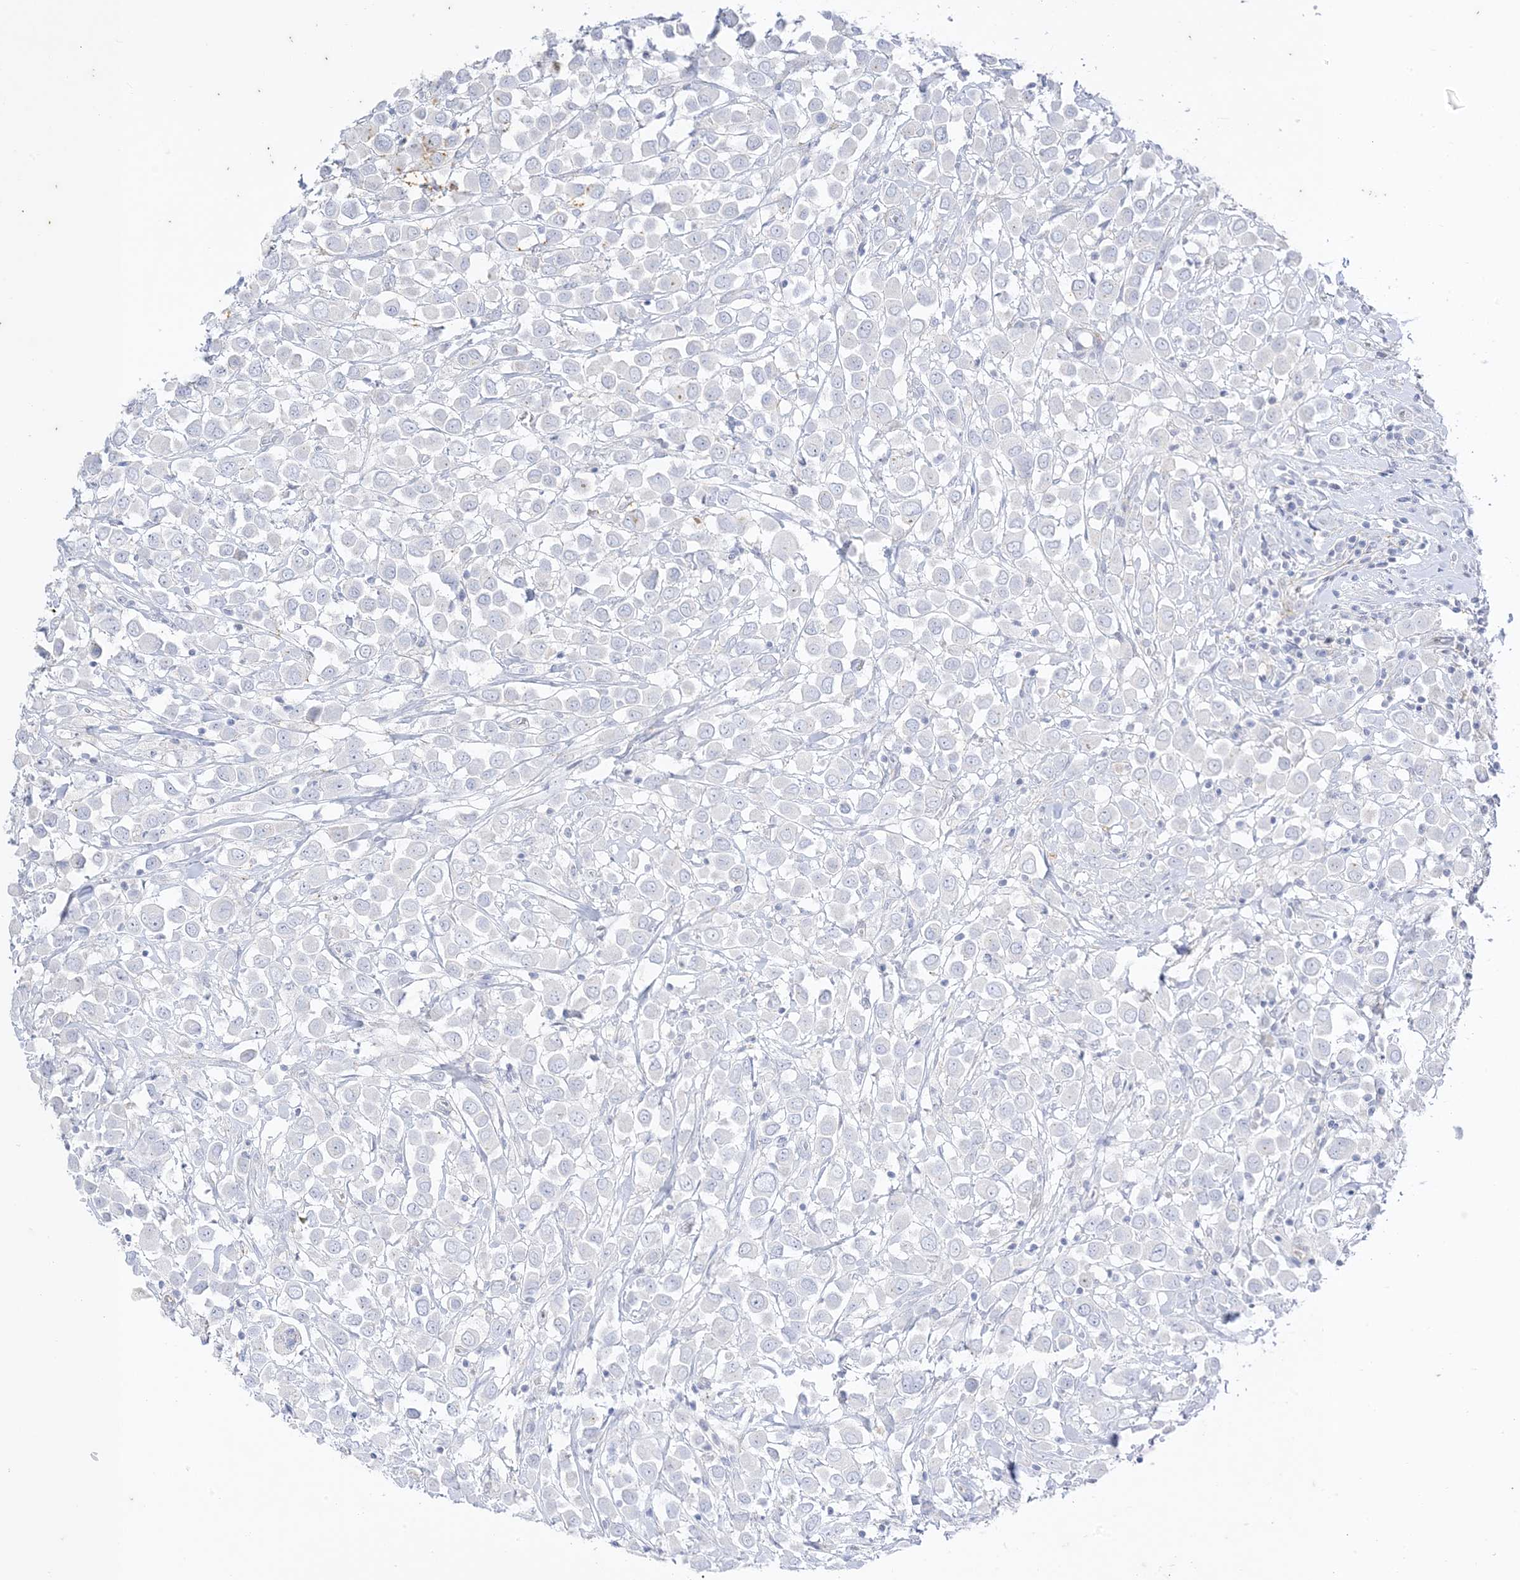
{"staining": {"intensity": "negative", "quantity": "none", "location": "none"}, "tissue": "breast cancer", "cell_type": "Tumor cells", "image_type": "cancer", "snomed": [{"axis": "morphology", "description": "Duct carcinoma"}, {"axis": "topography", "description": "Breast"}], "caption": "The image reveals no staining of tumor cells in intraductal carcinoma (breast).", "gene": "RAC1", "patient": {"sex": "female", "age": 61}}